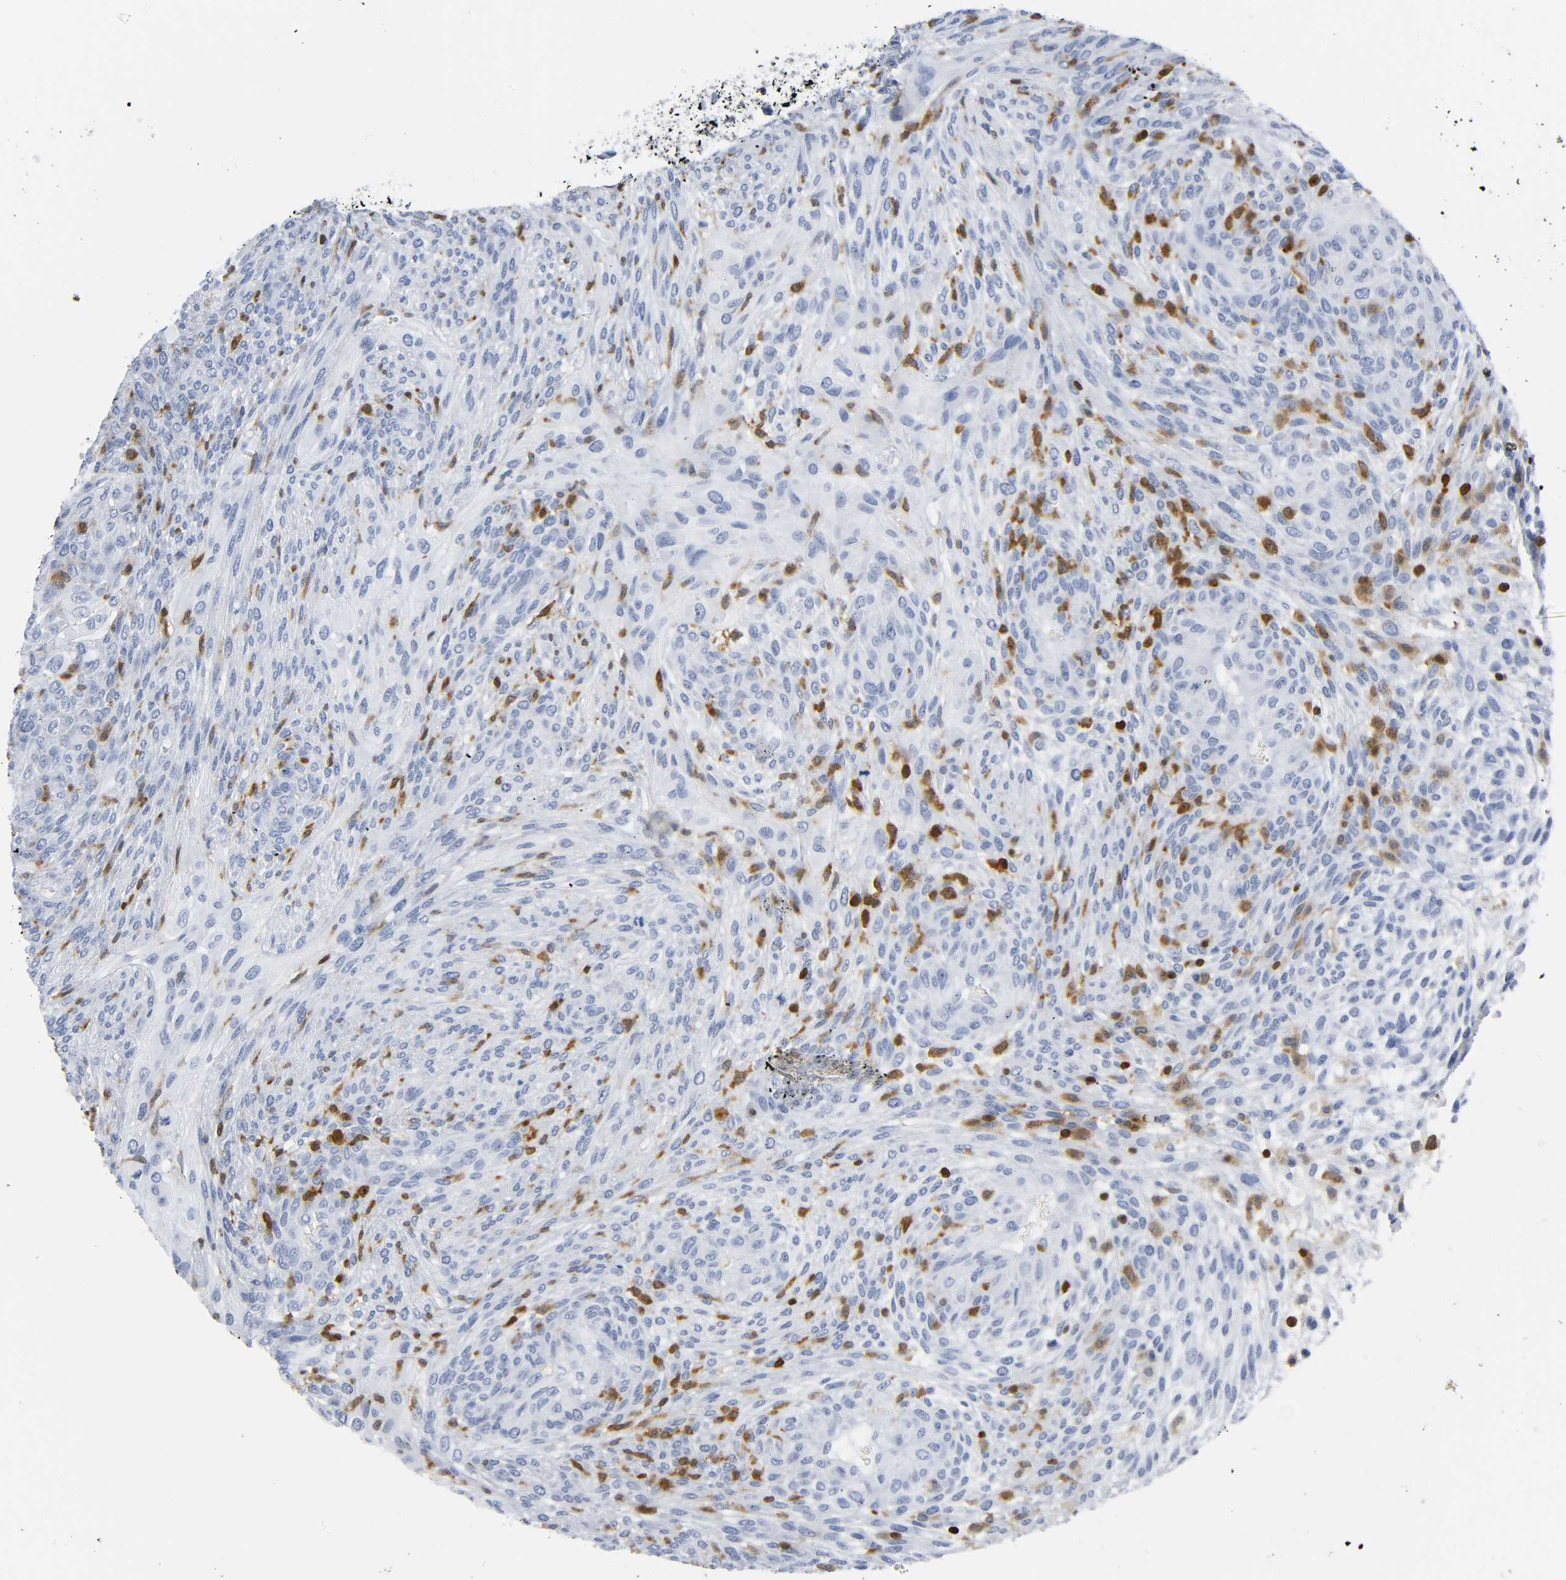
{"staining": {"intensity": "negative", "quantity": "none", "location": "none"}, "tissue": "glioma", "cell_type": "Tumor cells", "image_type": "cancer", "snomed": [{"axis": "morphology", "description": "Glioma, malignant, High grade"}, {"axis": "topography", "description": "Cerebral cortex"}], "caption": "Glioma stained for a protein using immunohistochemistry (IHC) displays no staining tumor cells.", "gene": "DOK2", "patient": {"sex": "female", "age": 55}}